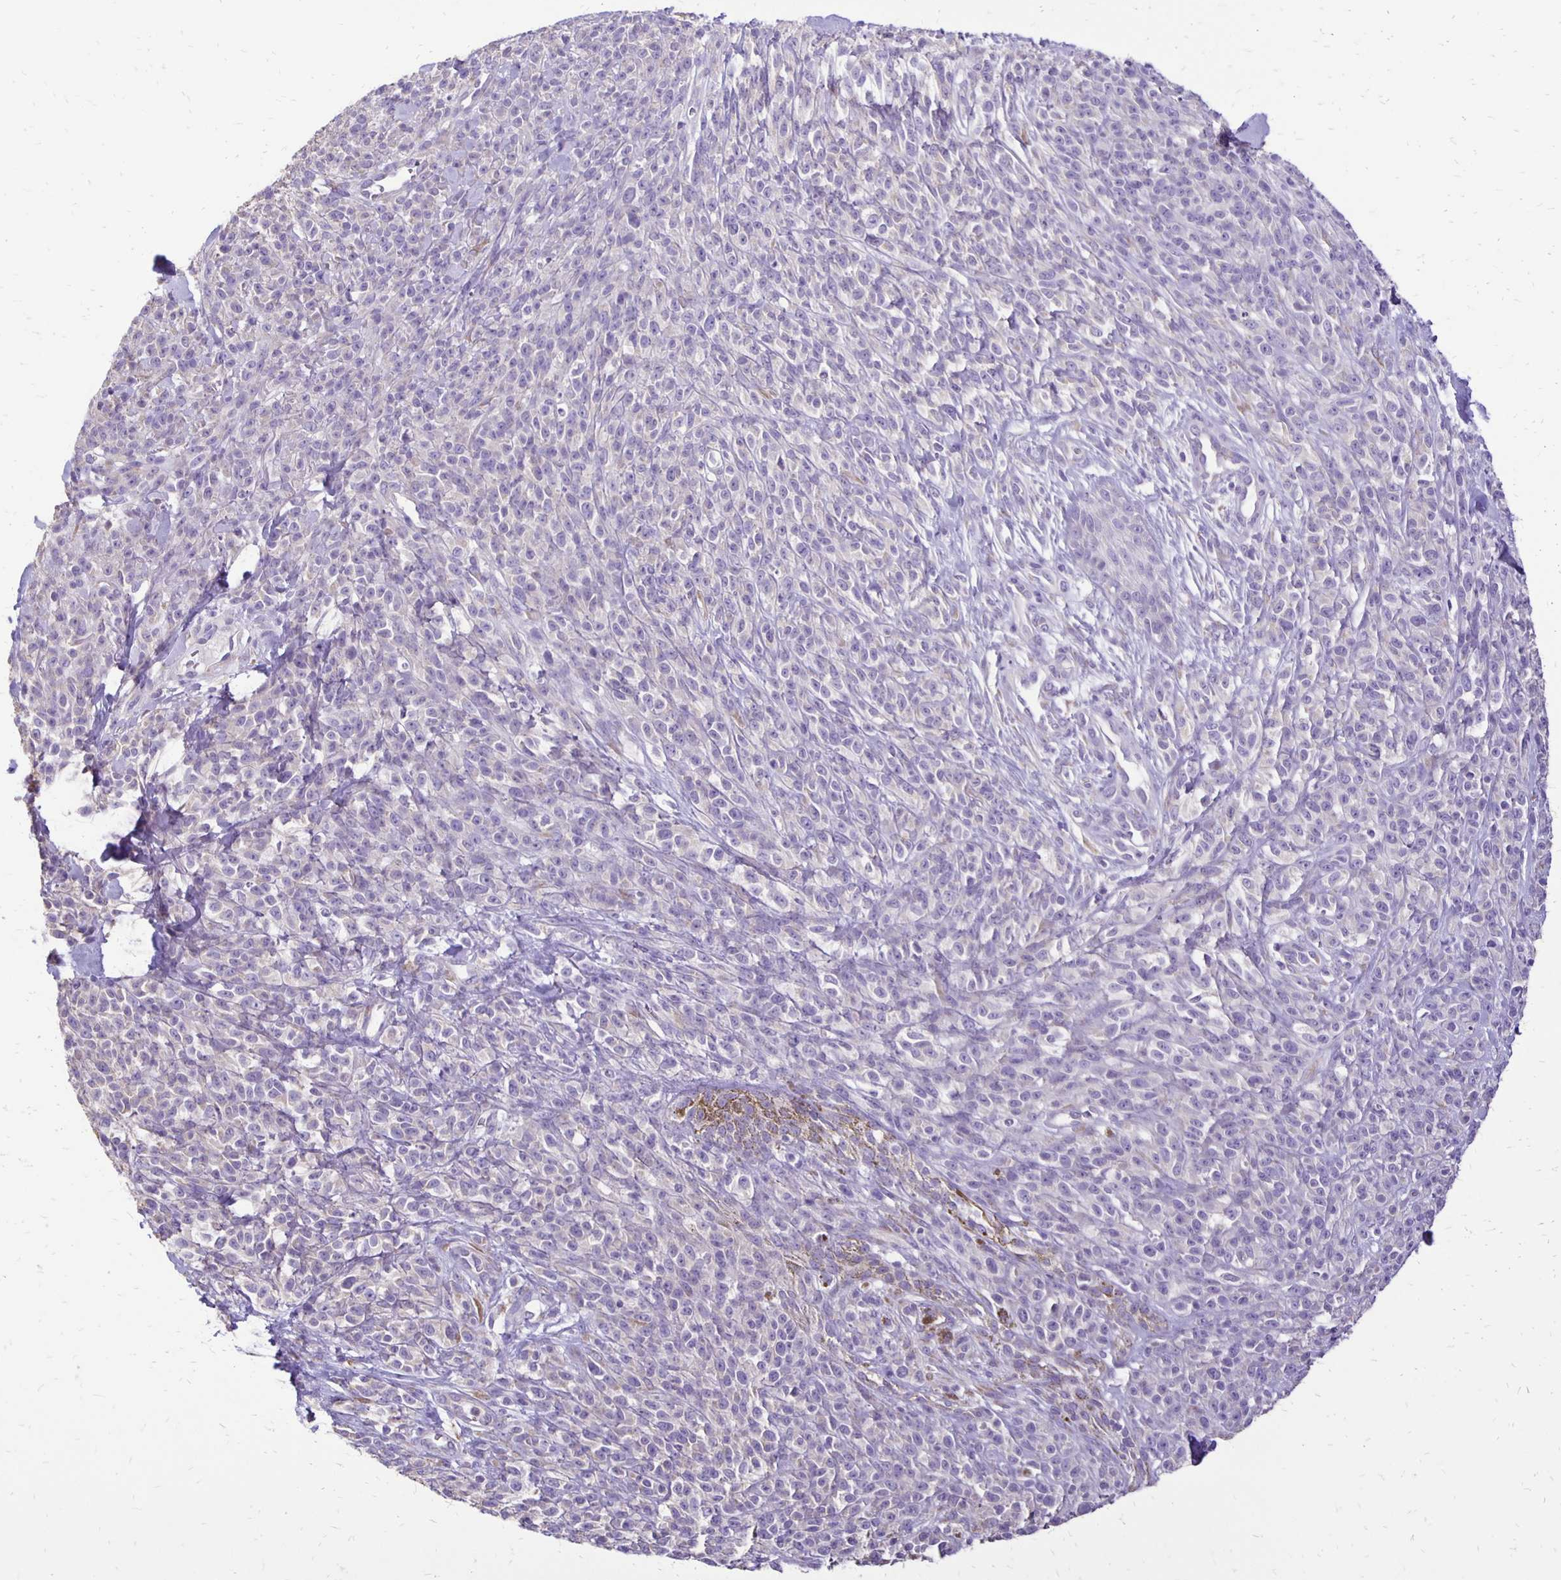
{"staining": {"intensity": "negative", "quantity": "none", "location": "none"}, "tissue": "melanoma", "cell_type": "Tumor cells", "image_type": "cancer", "snomed": [{"axis": "morphology", "description": "Malignant melanoma, NOS"}, {"axis": "topography", "description": "Skin"}, {"axis": "topography", "description": "Skin of trunk"}], "caption": "IHC of malignant melanoma exhibits no staining in tumor cells.", "gene": "ANKRD45", "patient": {"sex": "male", "age": 74}}